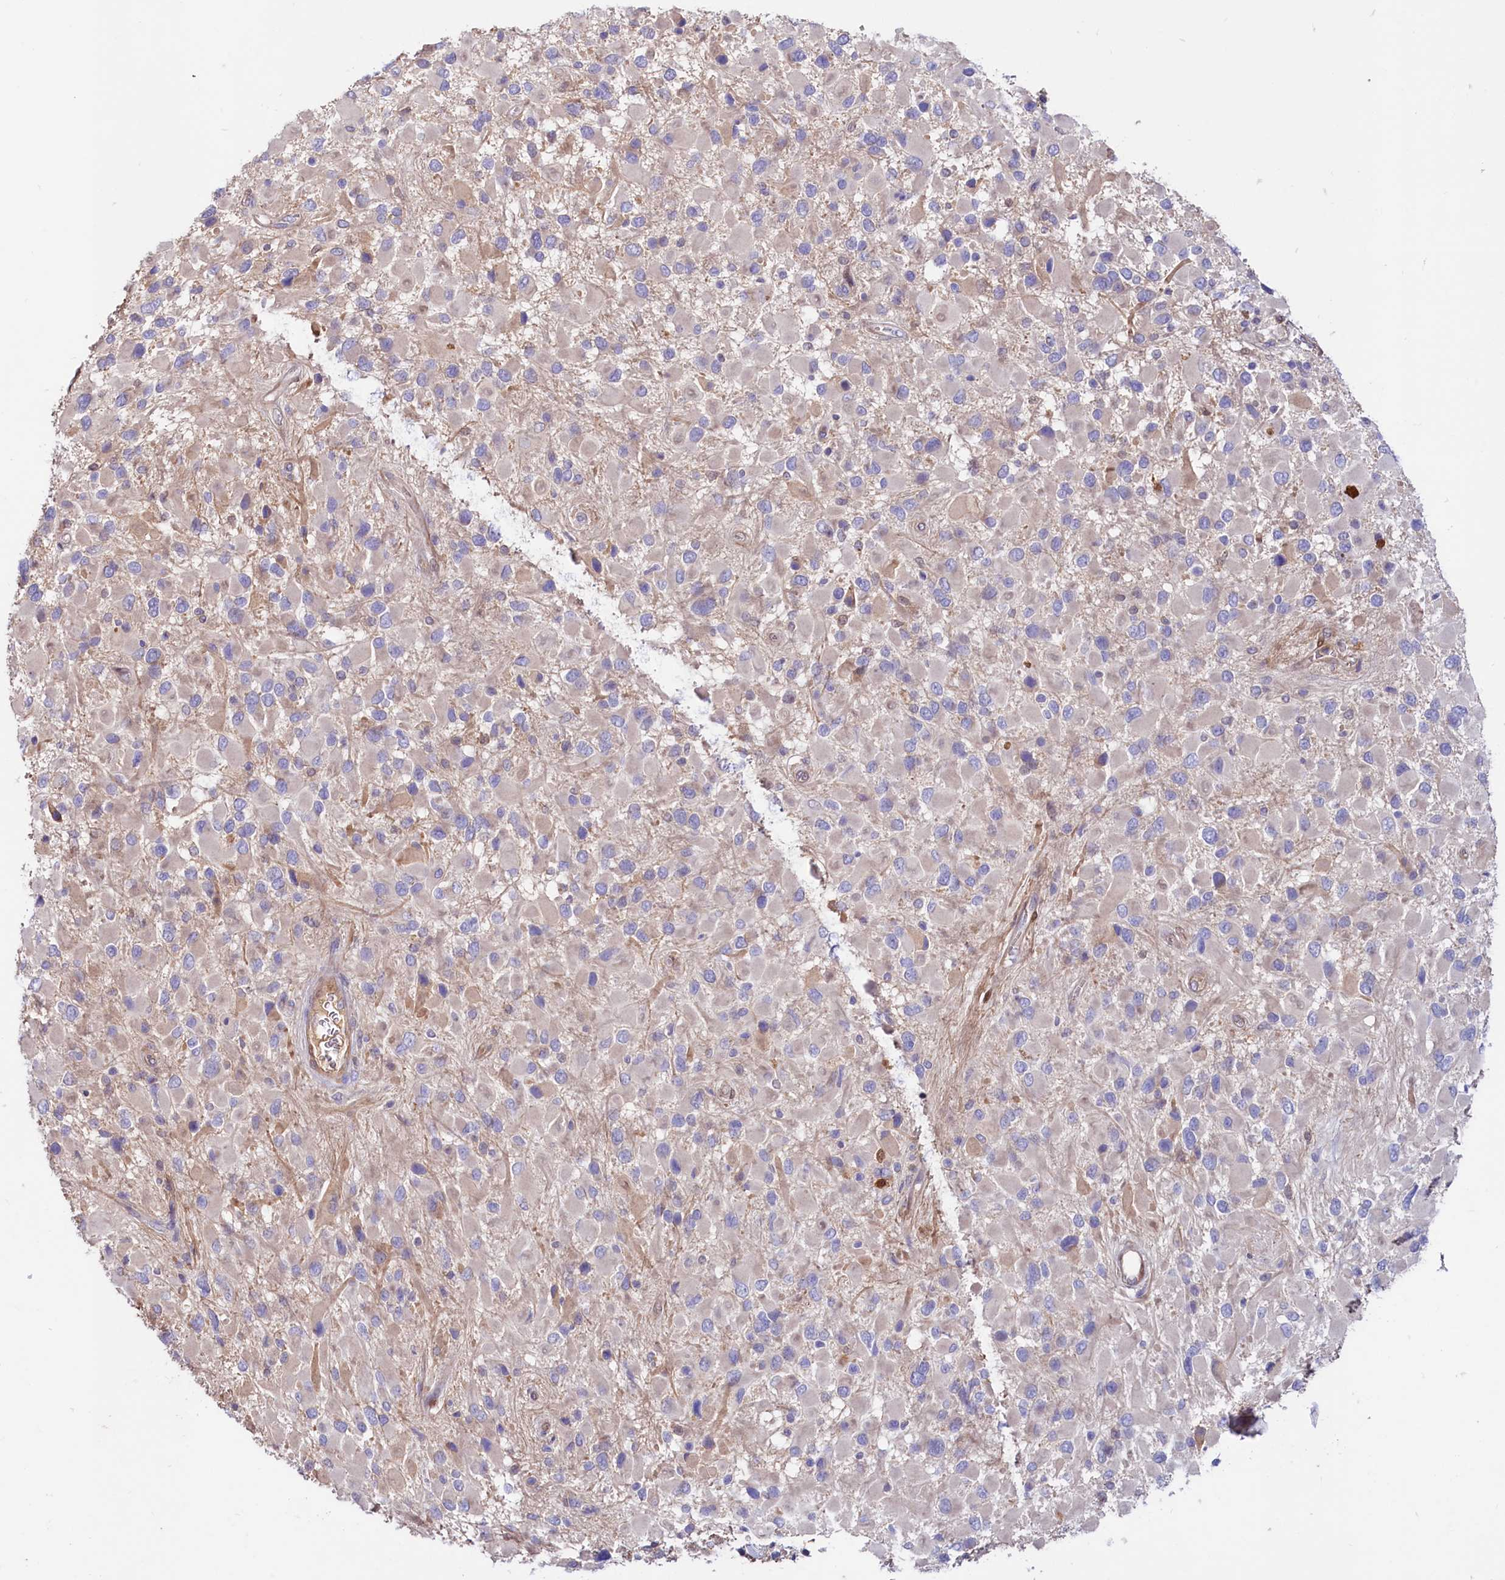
{"staining": {"intensity": "negative", "quantity": "none", "location": "none"}, "tissue": "glioma", "cell_type": "Tumor cells", "image_type": "cancer", "snomed": [{"axis": "morphology", "description": "Glioma, malignant, High grade"}, {"axis": "topography", "description": "Brain"}], "caption": "IHC of malignant high-grade glioma demonstrates no staining in tumor cells. The staining was performed using DAB (3,3'-diaminobenzidine) to visualize the protein expression in brown, while the nuclei were stained in blue with hematoxylin (Magnification: 20x).", "gene": "IL17RD", "patient": {"sex": "male", "age": 53}}